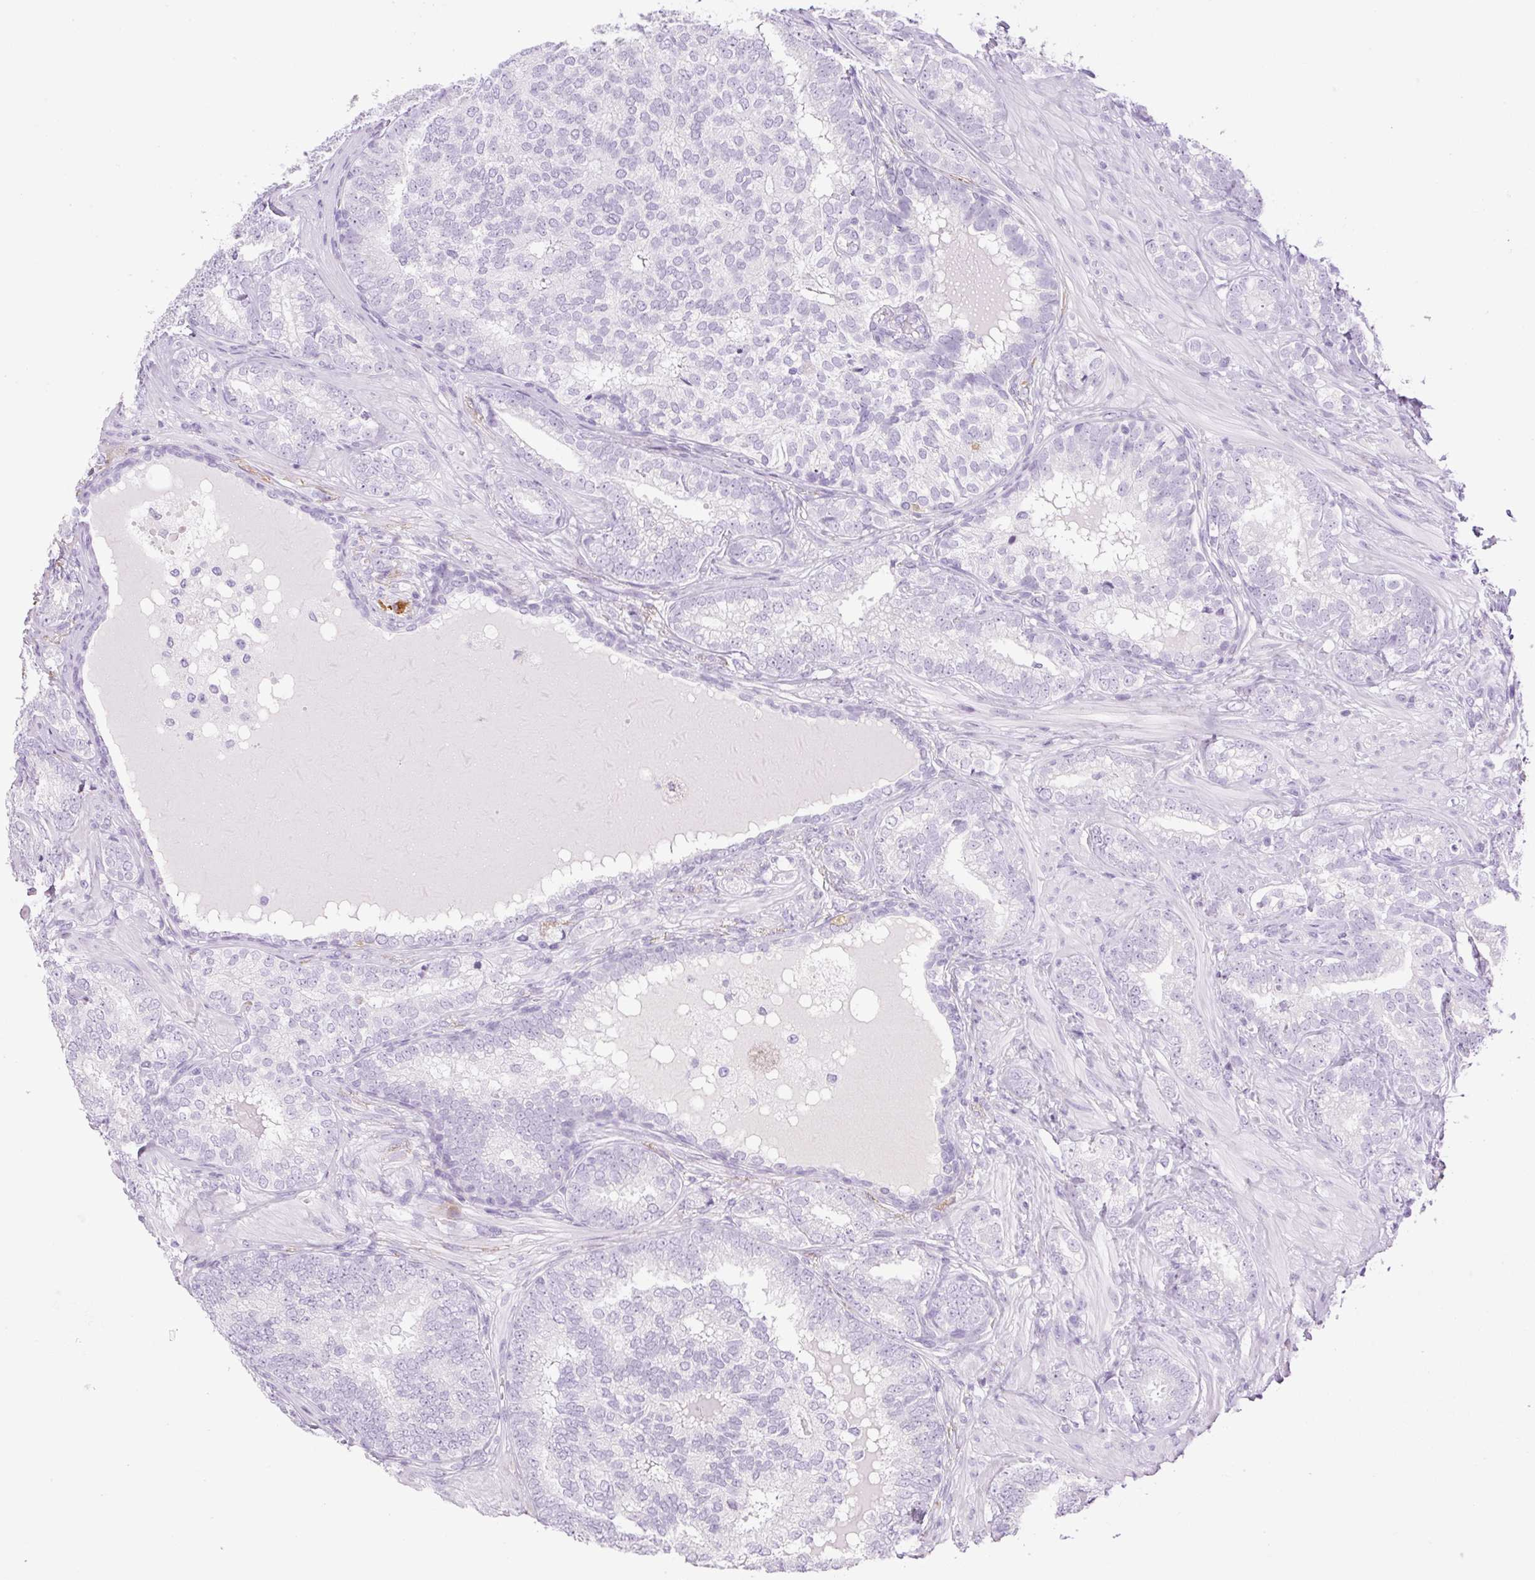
{"staining": {"intensity": "negative", "quantity": "none", "location": "none"}, "tissue": "prostate cancer", "cell_type": "Tumor cells", "image_type": "cancer", "snomed": [{"axis": "morphology", "description": "Adenocarcinoma, High grade"}, {"axis": "topography", "description": "Prostate"}], "caption": "An image of prostate cancer (adenocarcinoma (high-grade)) stained for a protein displays no brown staining in tumor cells.", "gene": "SP140L", "patient": {"sex": "male", "age": 72}}